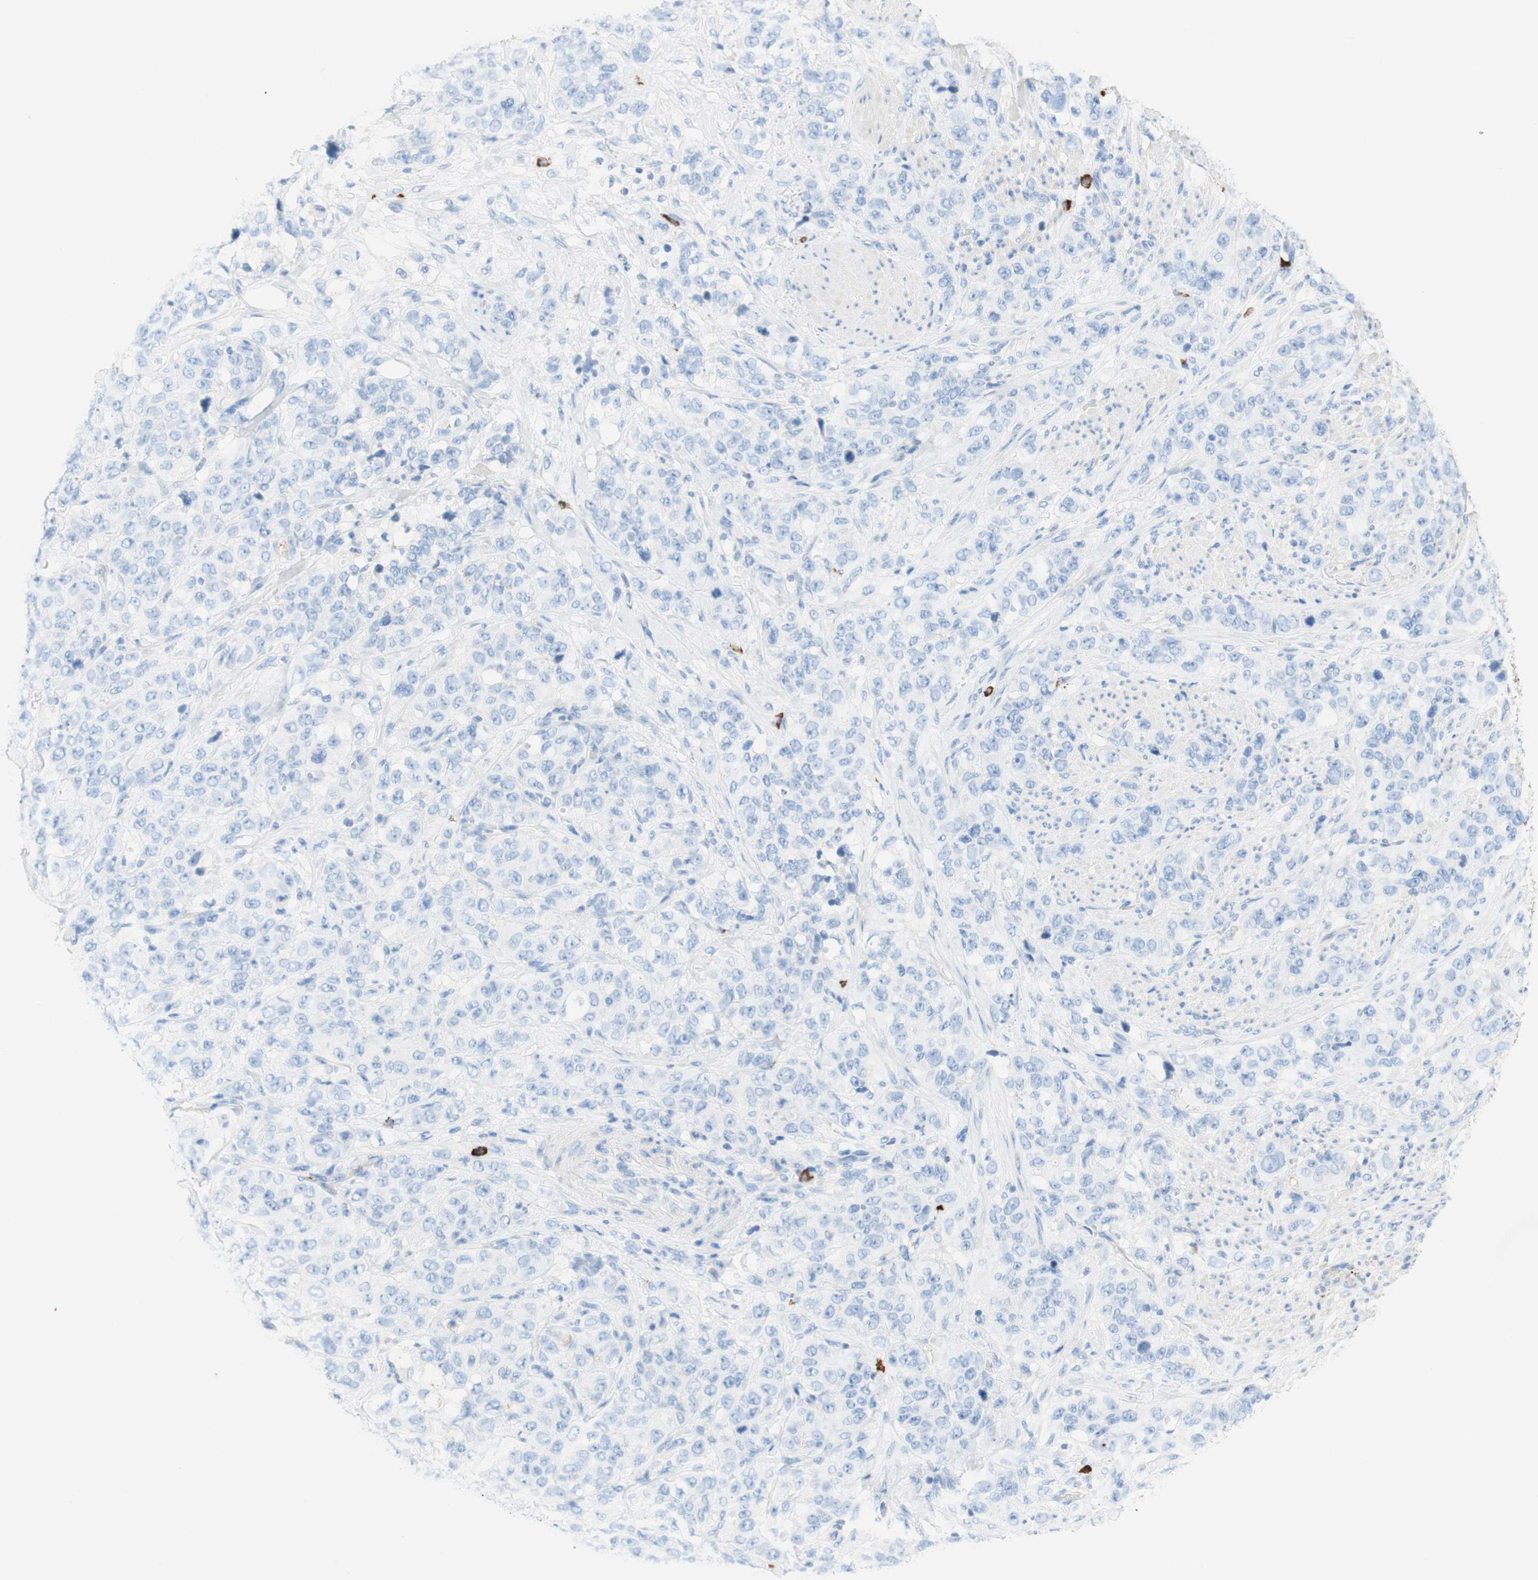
{"staining": {"intensity": "negative", "quantity": "none", "location": "none"}, "tissue": "stomach cancer", "cell_type": "Tumor cells", "image_type": "cancer", "snomed": [{"axis": "morphology", "description": "Adenocarcinoma, NOS"}, {"axis": "topography", "description": "Stomach"}], "caption": "IHC image of human stomach adenocarcinoma stained for a protein (brown), which exhibits no expression in tumor cells.", "gene": "CEACAM1", "patient": {"sex": "male", "age": 48}}